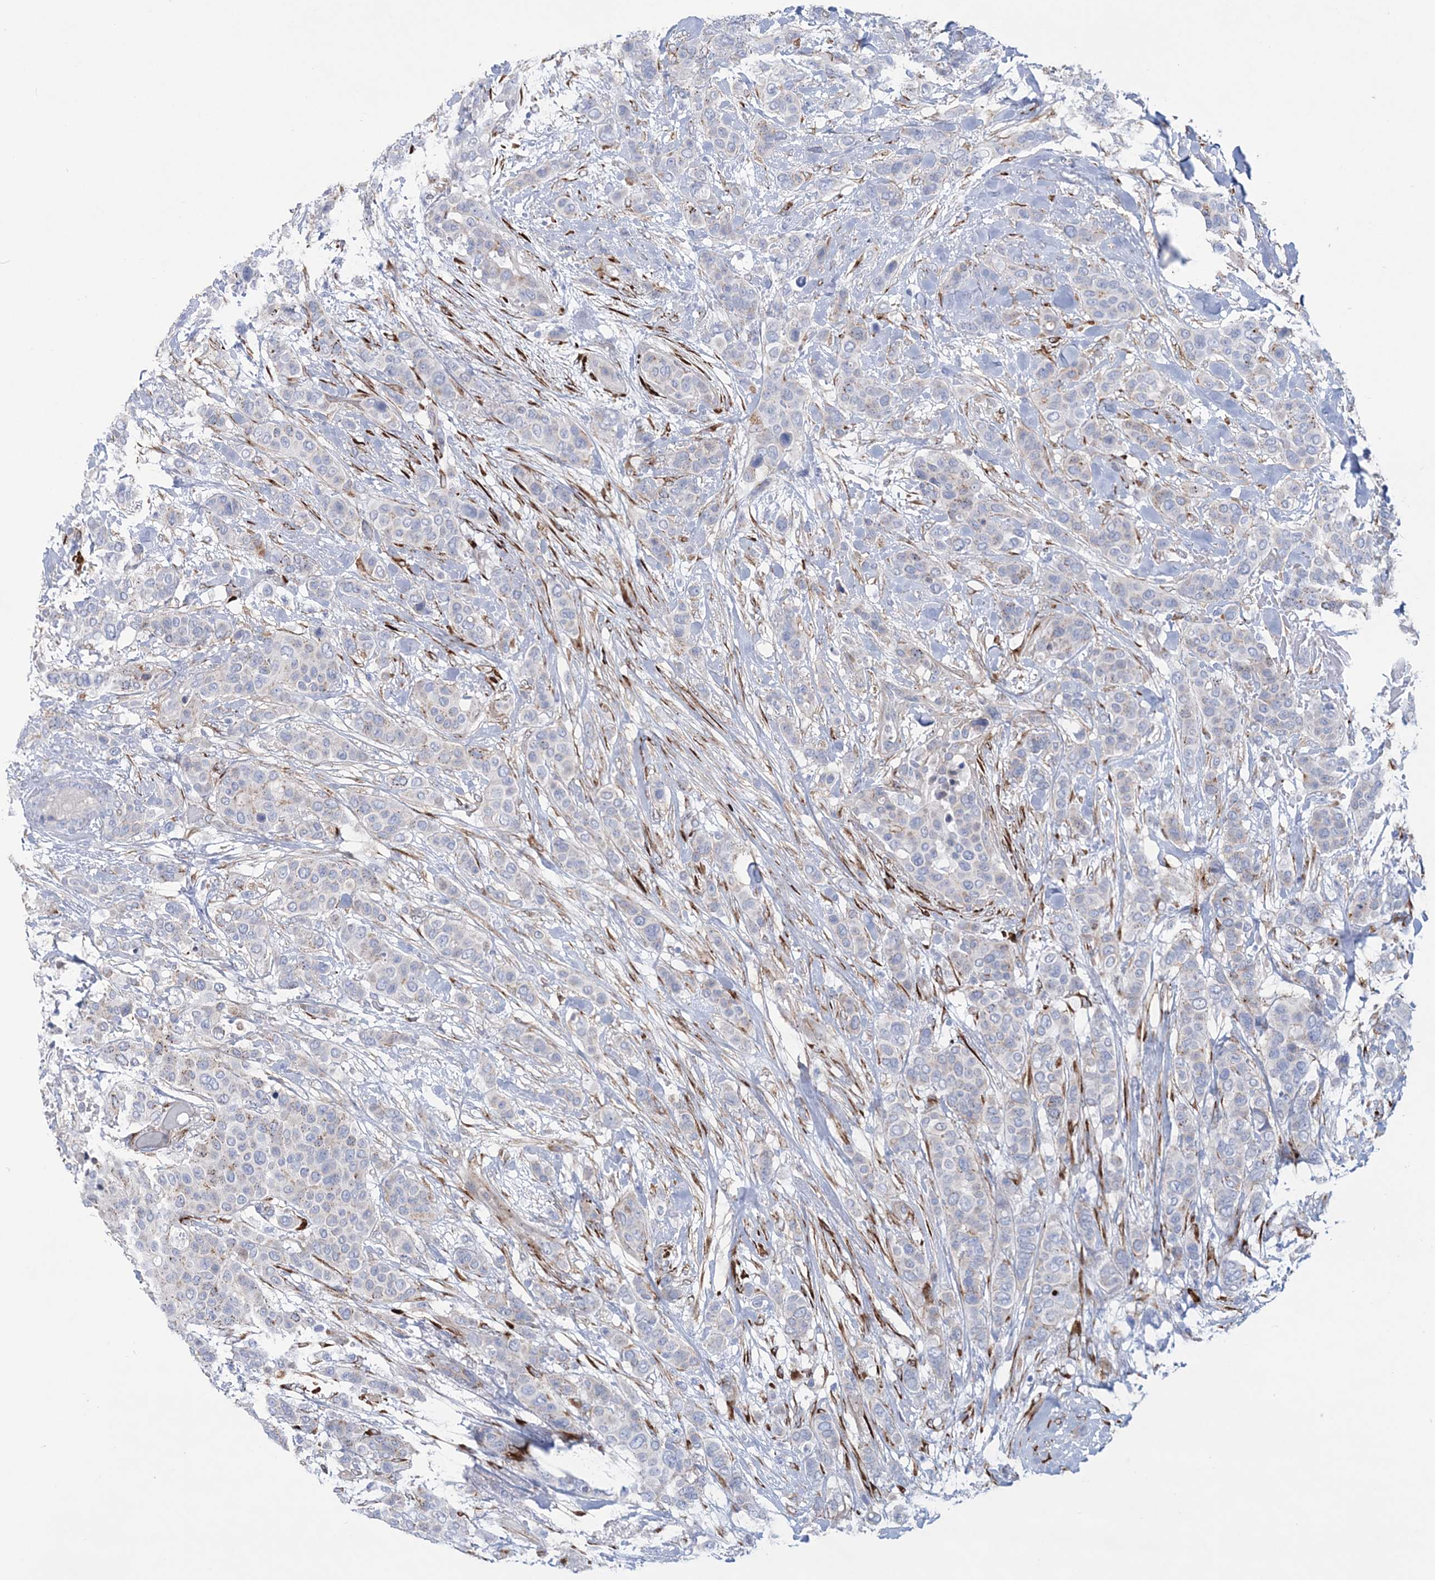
{"staining": {"intensity": "negative", "quantity": "none", "location": "none"}, "tissue": "breast cancer", "cell_type": "Tumor cells", "image_type": "cancer", "snomed": [{"axis": "morphology", "description": "Lobular carcinoma"}, {"axis": "topography", "description": "Breast"}], "caption": "This is an immunohistochemistry micrograph of breast cancer (lobular carcinoma). There is no positivity in tumor cells.", "gene": "RAB11FIP5", "patient": {"sex": "female", "age": 51}}